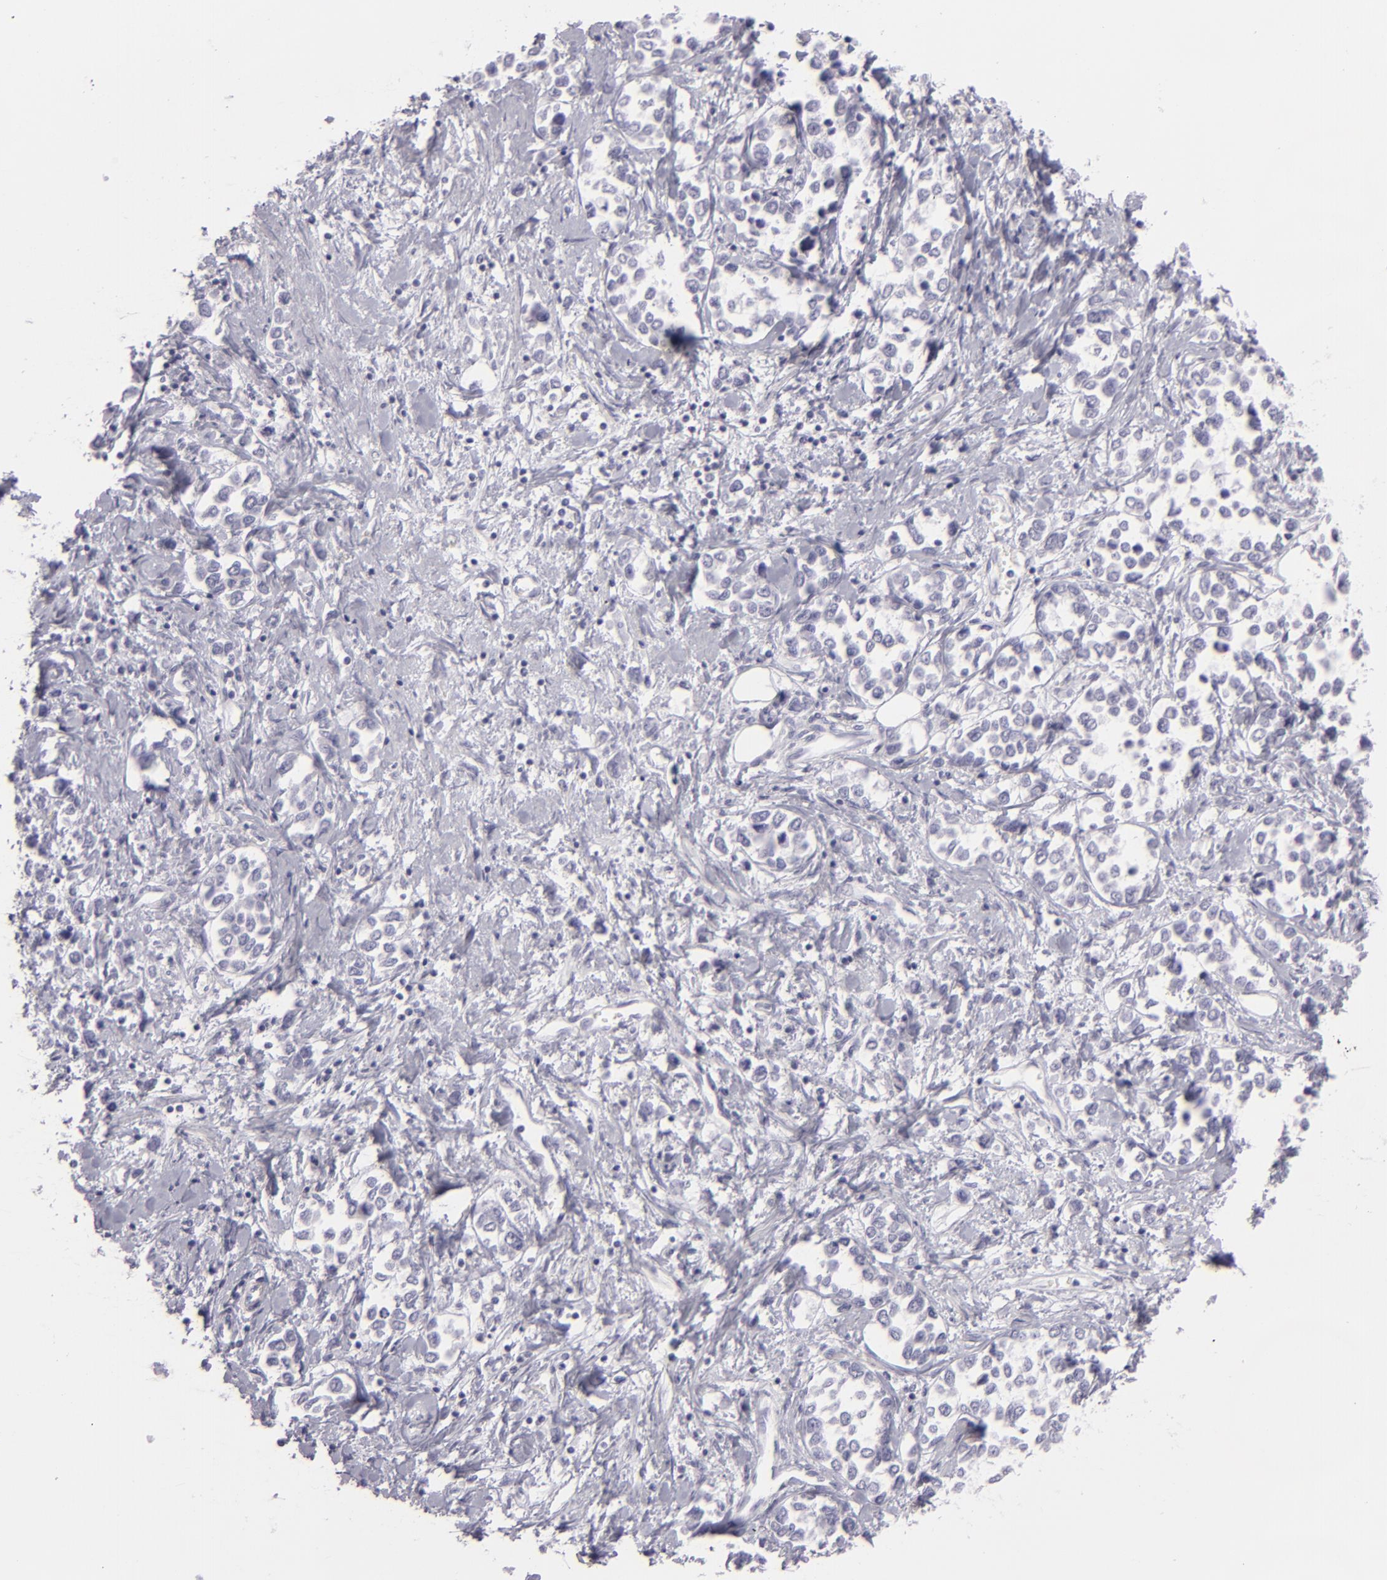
{"staining": {"intensity": "negative", "quantity": "none", "location": "none"}, "tissue": "stomach cancer", "cell_type": "Tumor cells", "image_type": "cancer", "snomed": [{"axis": "morphology", "description": "Adenocarcinoma, NOS"}, {"axis": "topography", "description": "Stomach, upper"}], "caption": "Immunohistochemistry histopathology image of stomach cancer stained for a protein (brown), which demonstrates no staining in tumor cells. (DAB (3,3'-diaminobenzidine) immunohistochemistry (IHC), high magnification).", "gene": "FLG", "patient": {"sex": "male", "age": 76}}